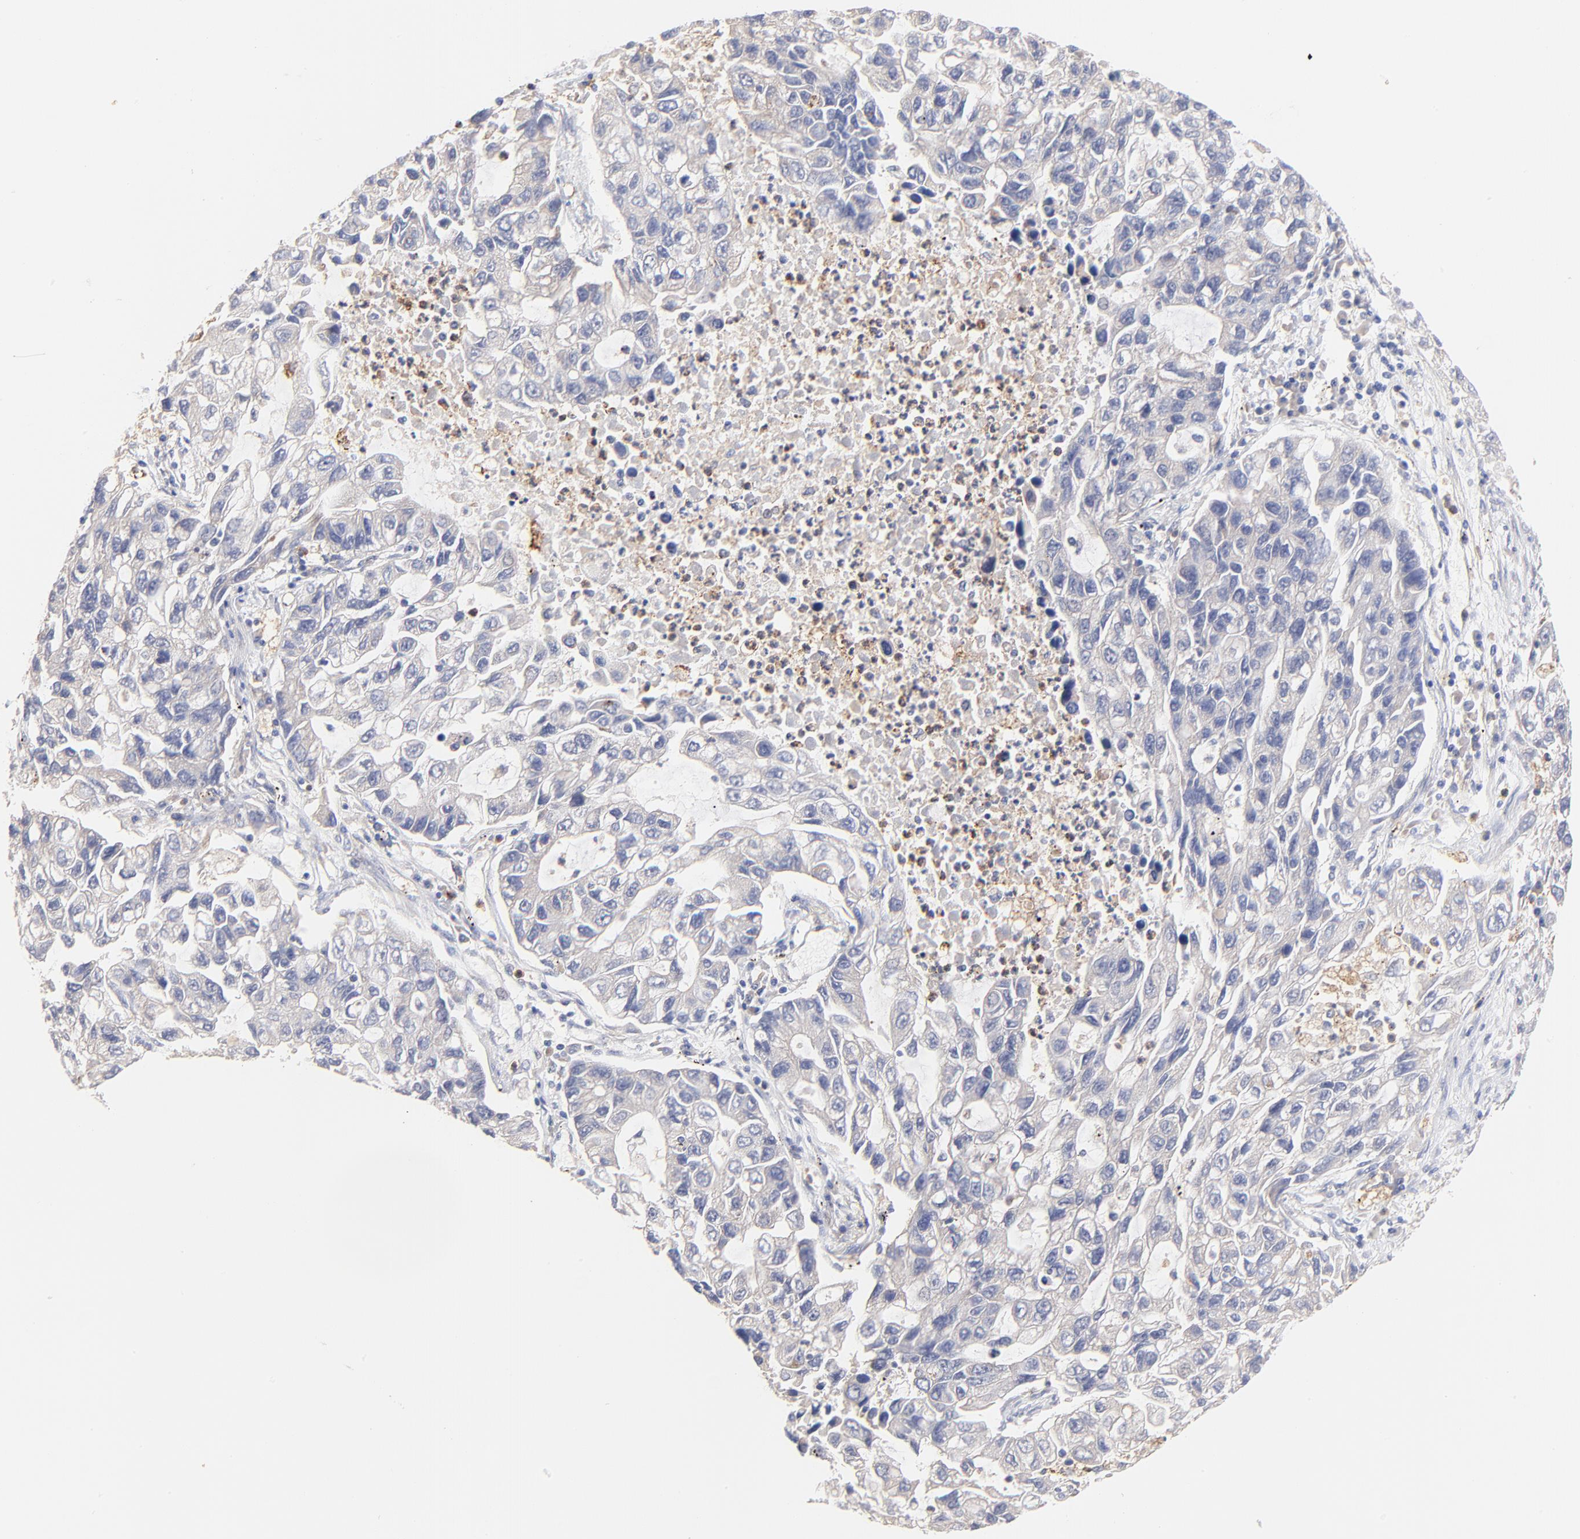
{"staining": {"intensity": "negative", "quantity": "none", "location": "none"}, "tissue": "lung cancer", "cell_type": "Tumor cells", "image_type": "cancer", "snomed": [{"axis": "morphology", "description": "Adenocarcinoma, NOS"}, {"axis": "topography", "description": "Lung"}], "caption": "This is a photomicrograph of immunohistochemistry (IHC) staining of lung adenocarcinoma, which shows no staining in tumor cells.", "gene": "PTK7", "patient": {"sex": "female", "age": 51}}